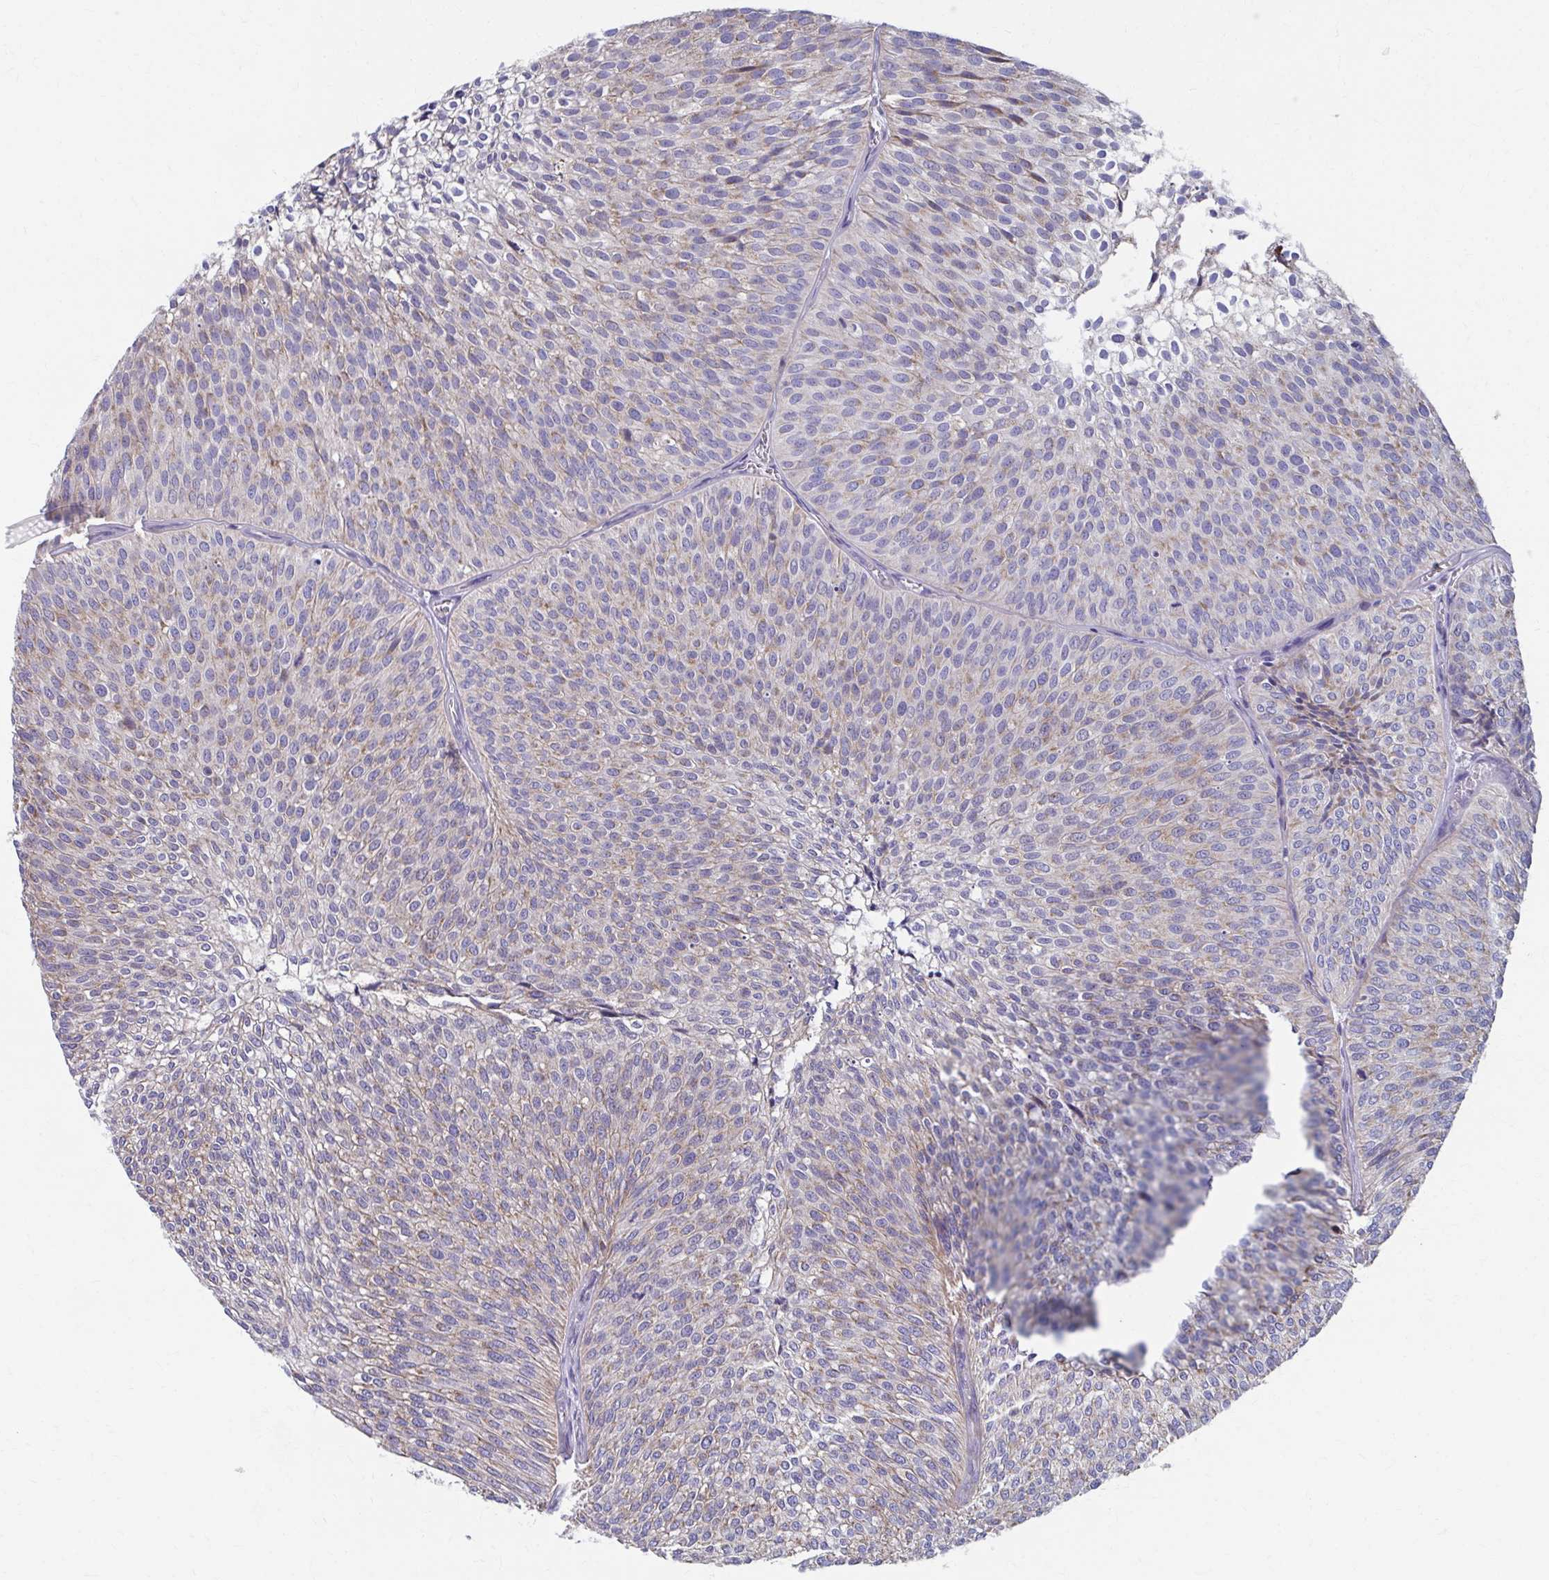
{"staining": {"intensity": "weak", "quantity": "25%-75%", "location": "cytoplasmic/membranous"}, "tissue": "urothelial cancer", "cell_type": "Tumor cells", "image_type": "cancer", "snomed": [{"axis": "morphology", "description": "Urothelial carcinoma, Low grade"}, {"axis": "topography", "description": "Urinary bladder"}], "caption": "Weak cytoplasmic/membranous staining is seen in approximately 25%-75% of tumor cells in urothelial cancer. The protein is stained brown, and the nuclei are stained in blue (DAB IHC with brightfield microscopy, high magnification).", "gene": "RCC1L", "patient": {"sex": "male", "age": 91}}